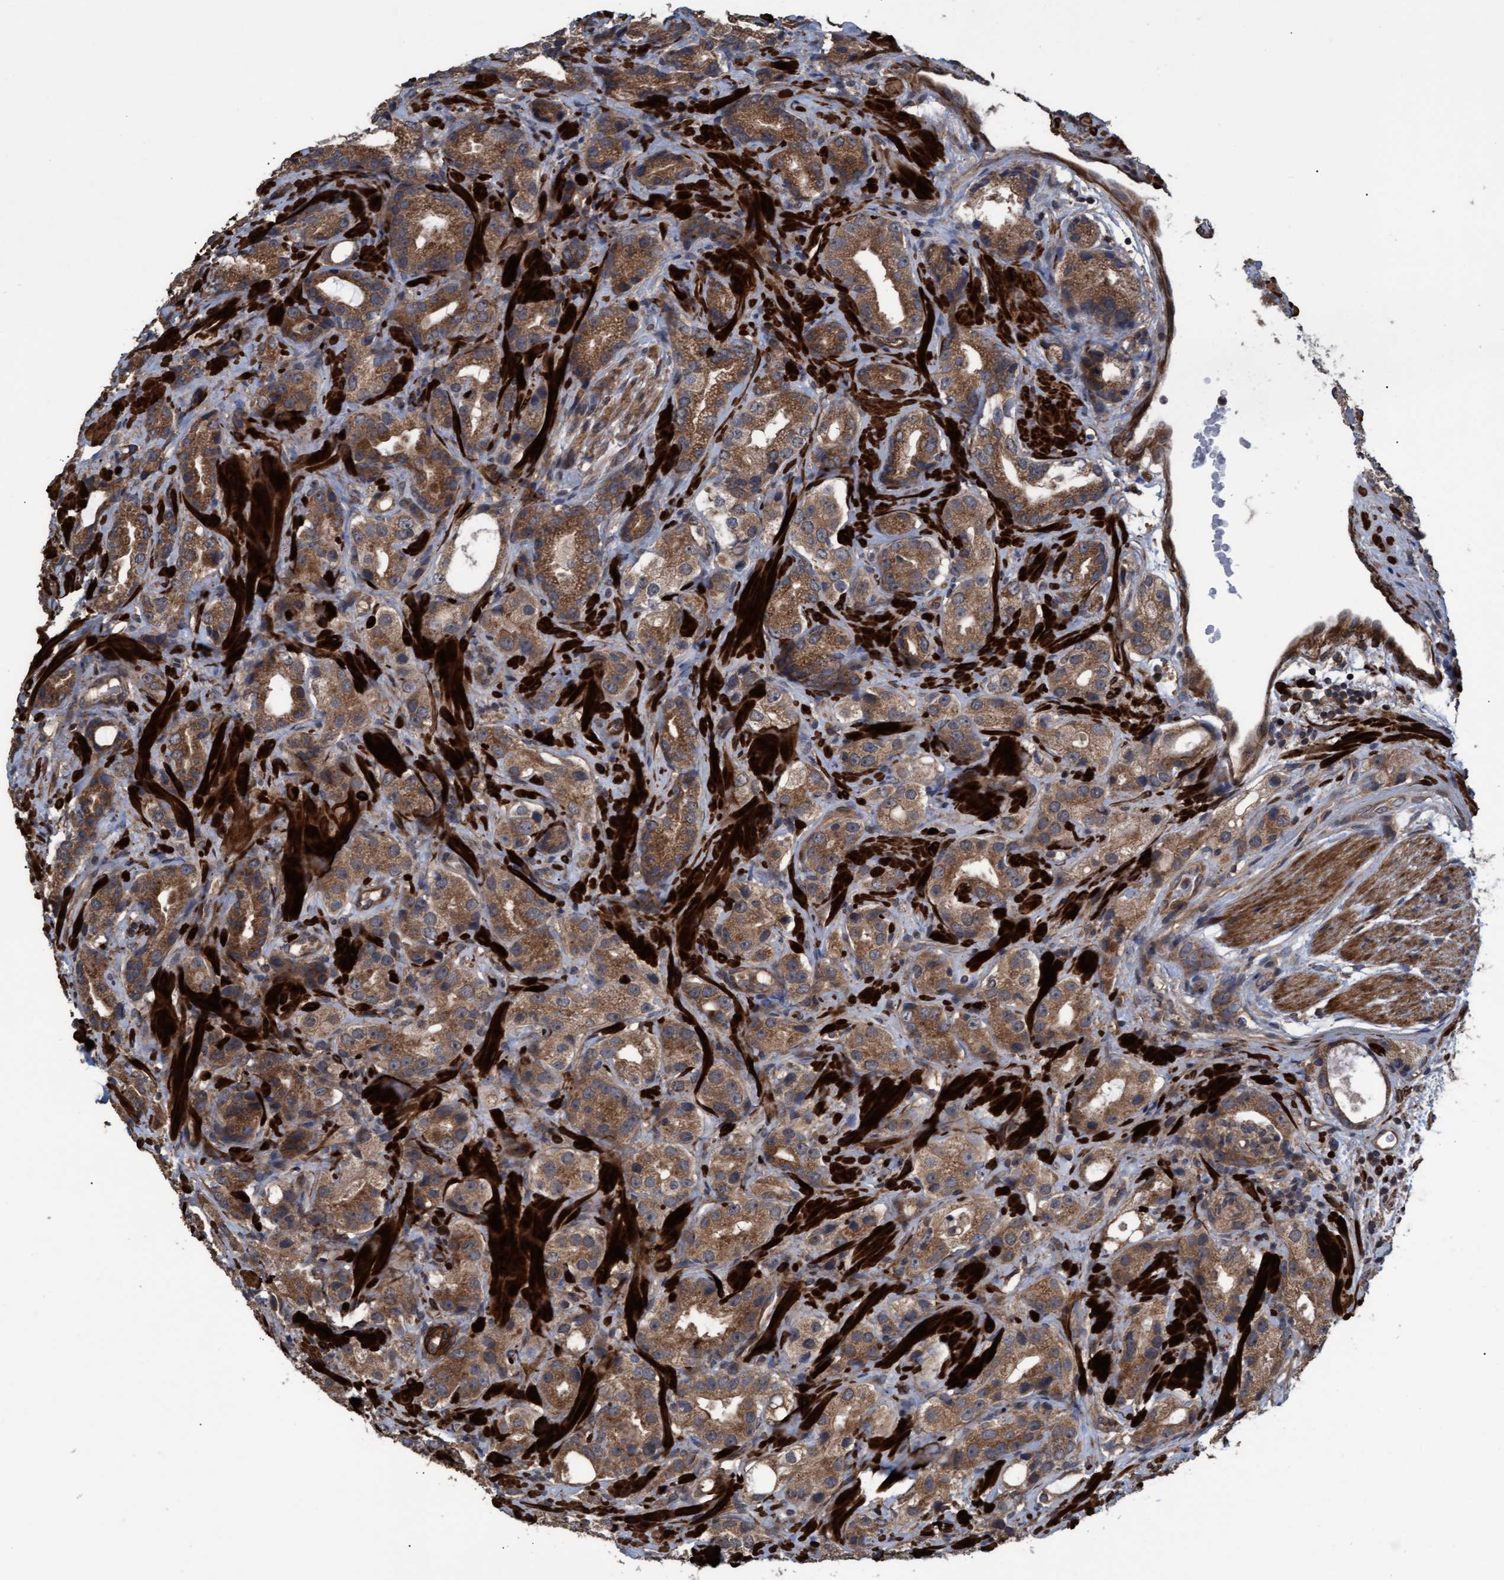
{"staining": {"intensity": "moderate", "quantity": ">75%", "location": "cytoplasmic/membranous"}, "tissue": "prostate cancer", "cell_type": "Tumor cells", "image_type": "cancer", "snomed": [{"axis": "morphology", "description": "Adenocarcinoma, High grade"}, {"axis": "topography", "description": "Prostate"}], "caption": "A medium amount of moderate cytoplasmic/membranous staining is appreciated in approximately >75% of tumor cells in prostate cancer tissue. Nuclei are stained in blue.", "gene": "GGT6", "patient": {"sex": "male", "age": 63}}